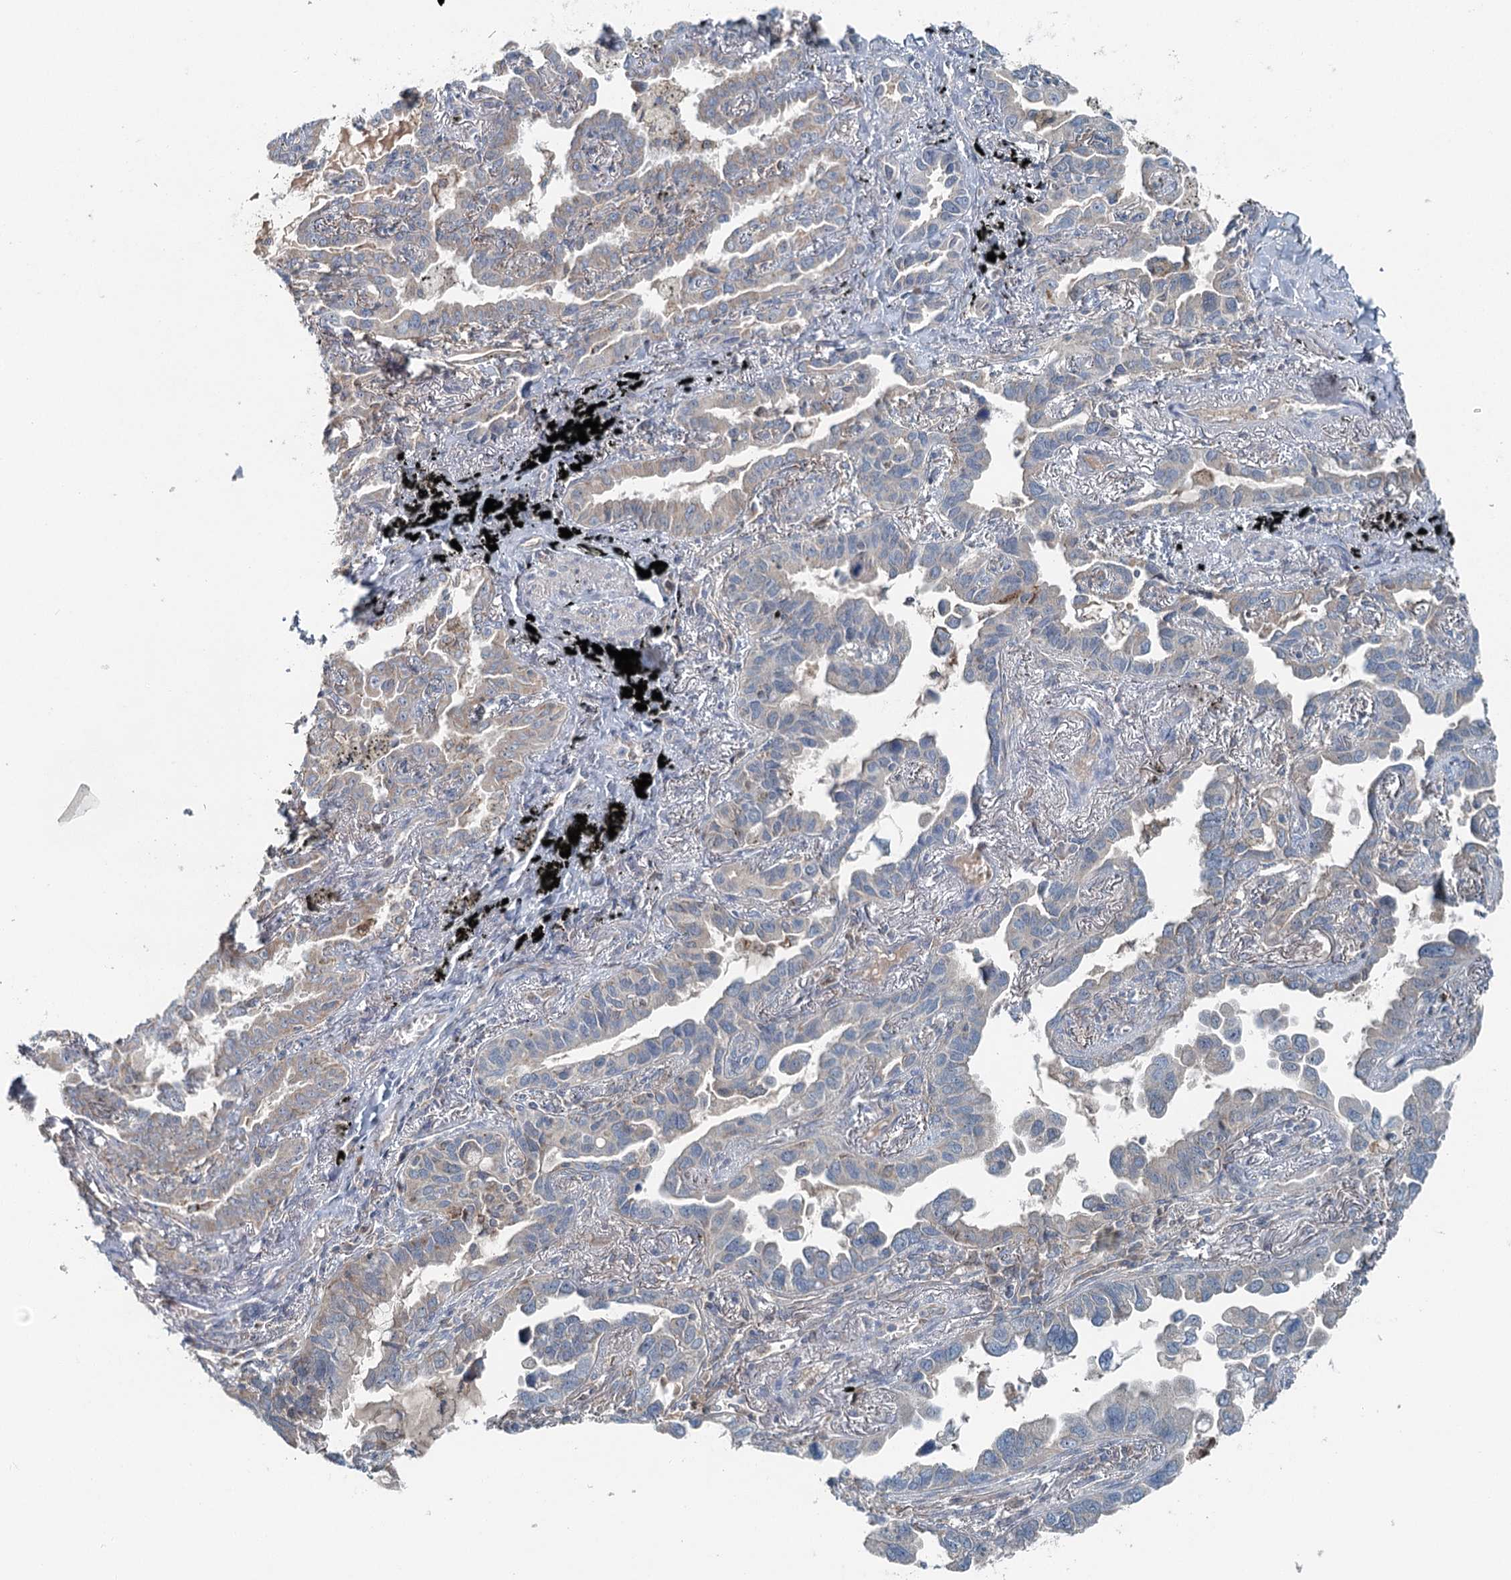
{"staining": {"intensity": "weak", "quantity": "<25%", "location": "cytoplasmic/membranous"}, "tissue": "lung cancer", "cell_type": "Tumor cells", "image_type": "cancer", "snomed": [{"axis": "morphology", "description": "Adenocarcinoma, NOS"}, {"axis": "topography", "description": "Lung"}], "caption": "This is an immunohistochemistry (IHC) histopathology image of lung cancer (adenocarcinoma). There is no expression in tumor cells.", "gene": "CHCHD5", "patient": {"sex": "male", "age": 67}}